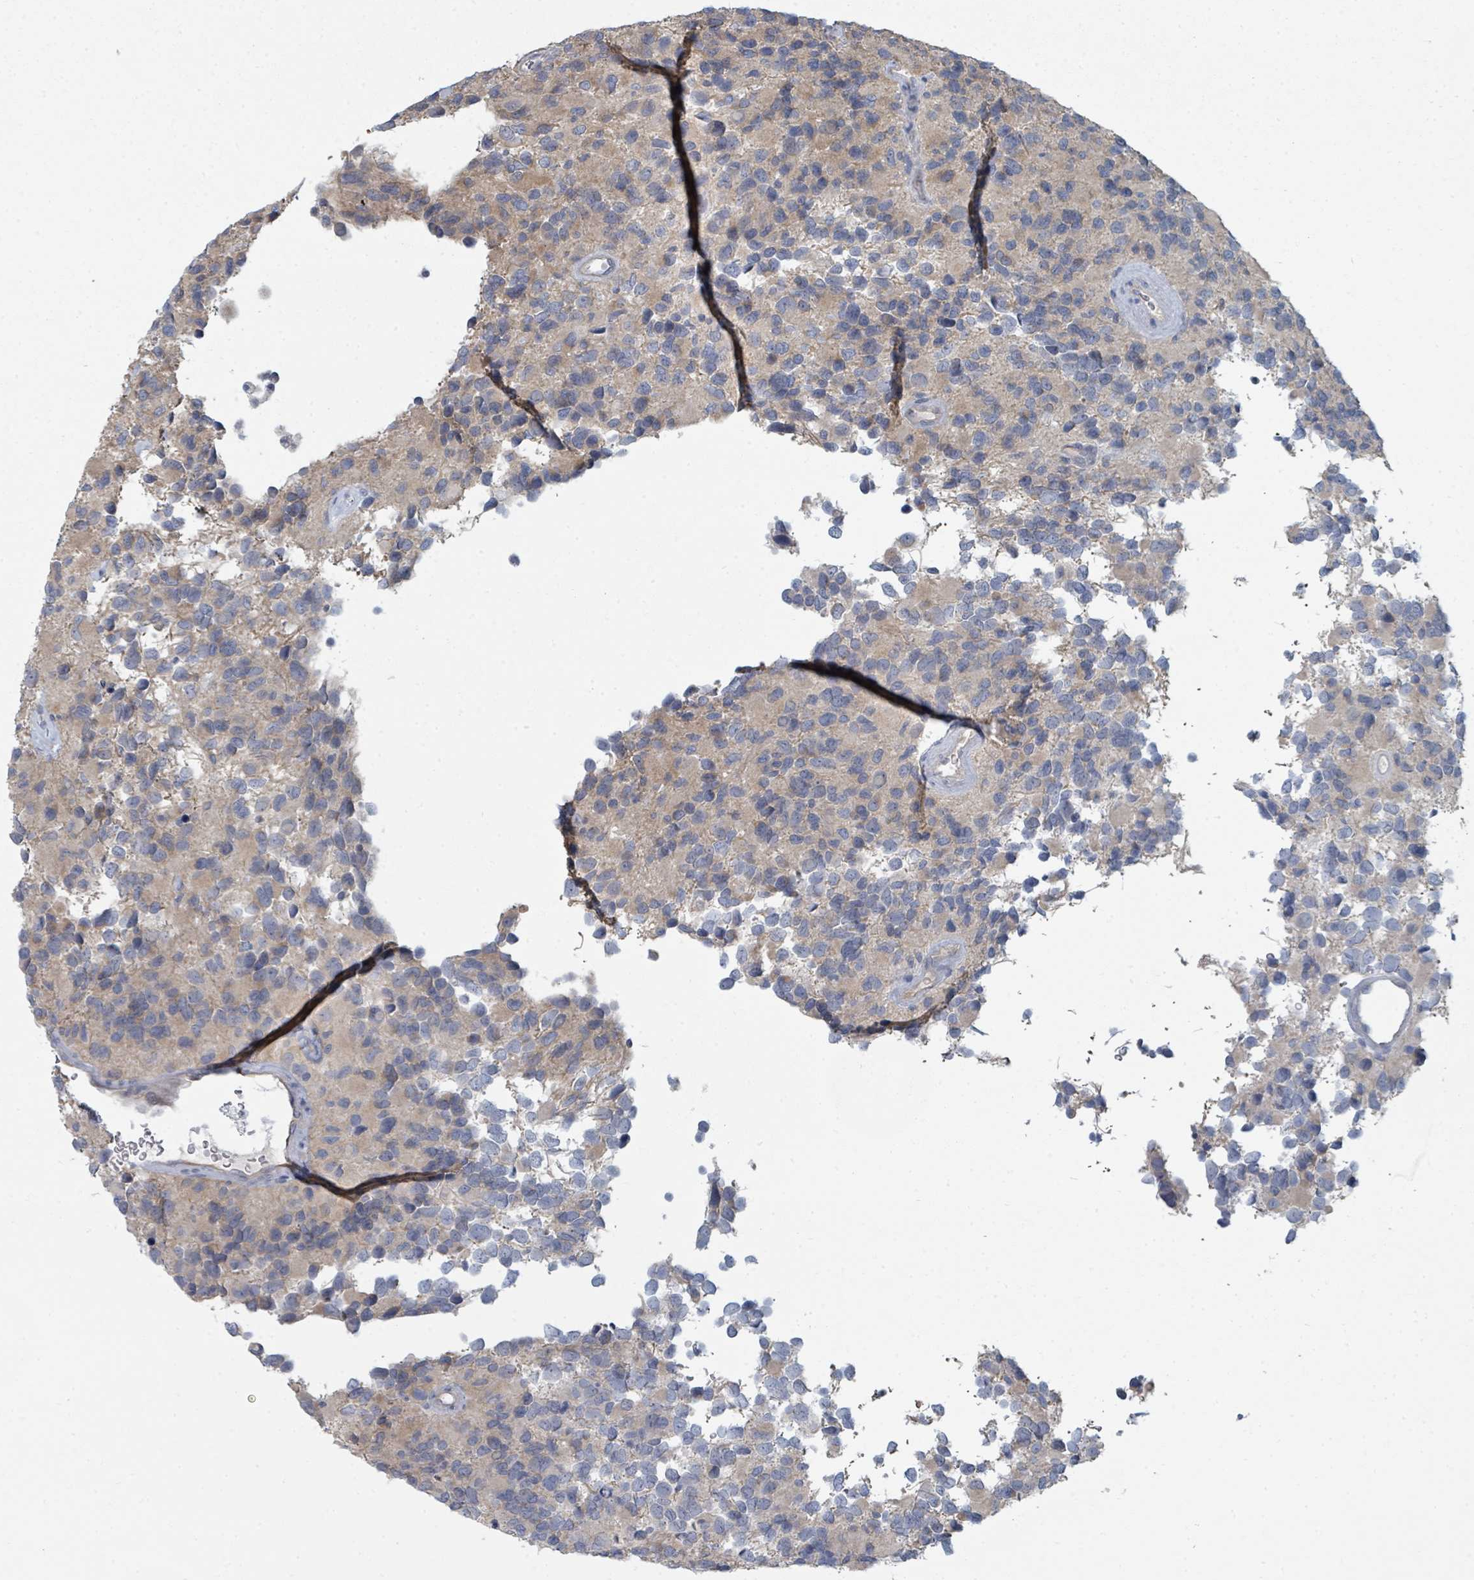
{"staining": {"intensity": "weak", "quantity": "<25%", "location": "cytoplasmic/membranous"}, "tissue": "glioma", "cell_type": "Tumor cells", "image_type": "cancer", "snomed": [{"axis": "morphology", "description": "Glioma, malignant, High grade"}, {"axis": "topography", "description": "Brain"}], "caption": "High power microscopy micrograph of an immunohistochemistry (IHC) photomicrograph of glioma, revealing no significant staining in tumor cells.", "gene": "SLC25A45", "patient": {"sex": "male", "age": 77}}